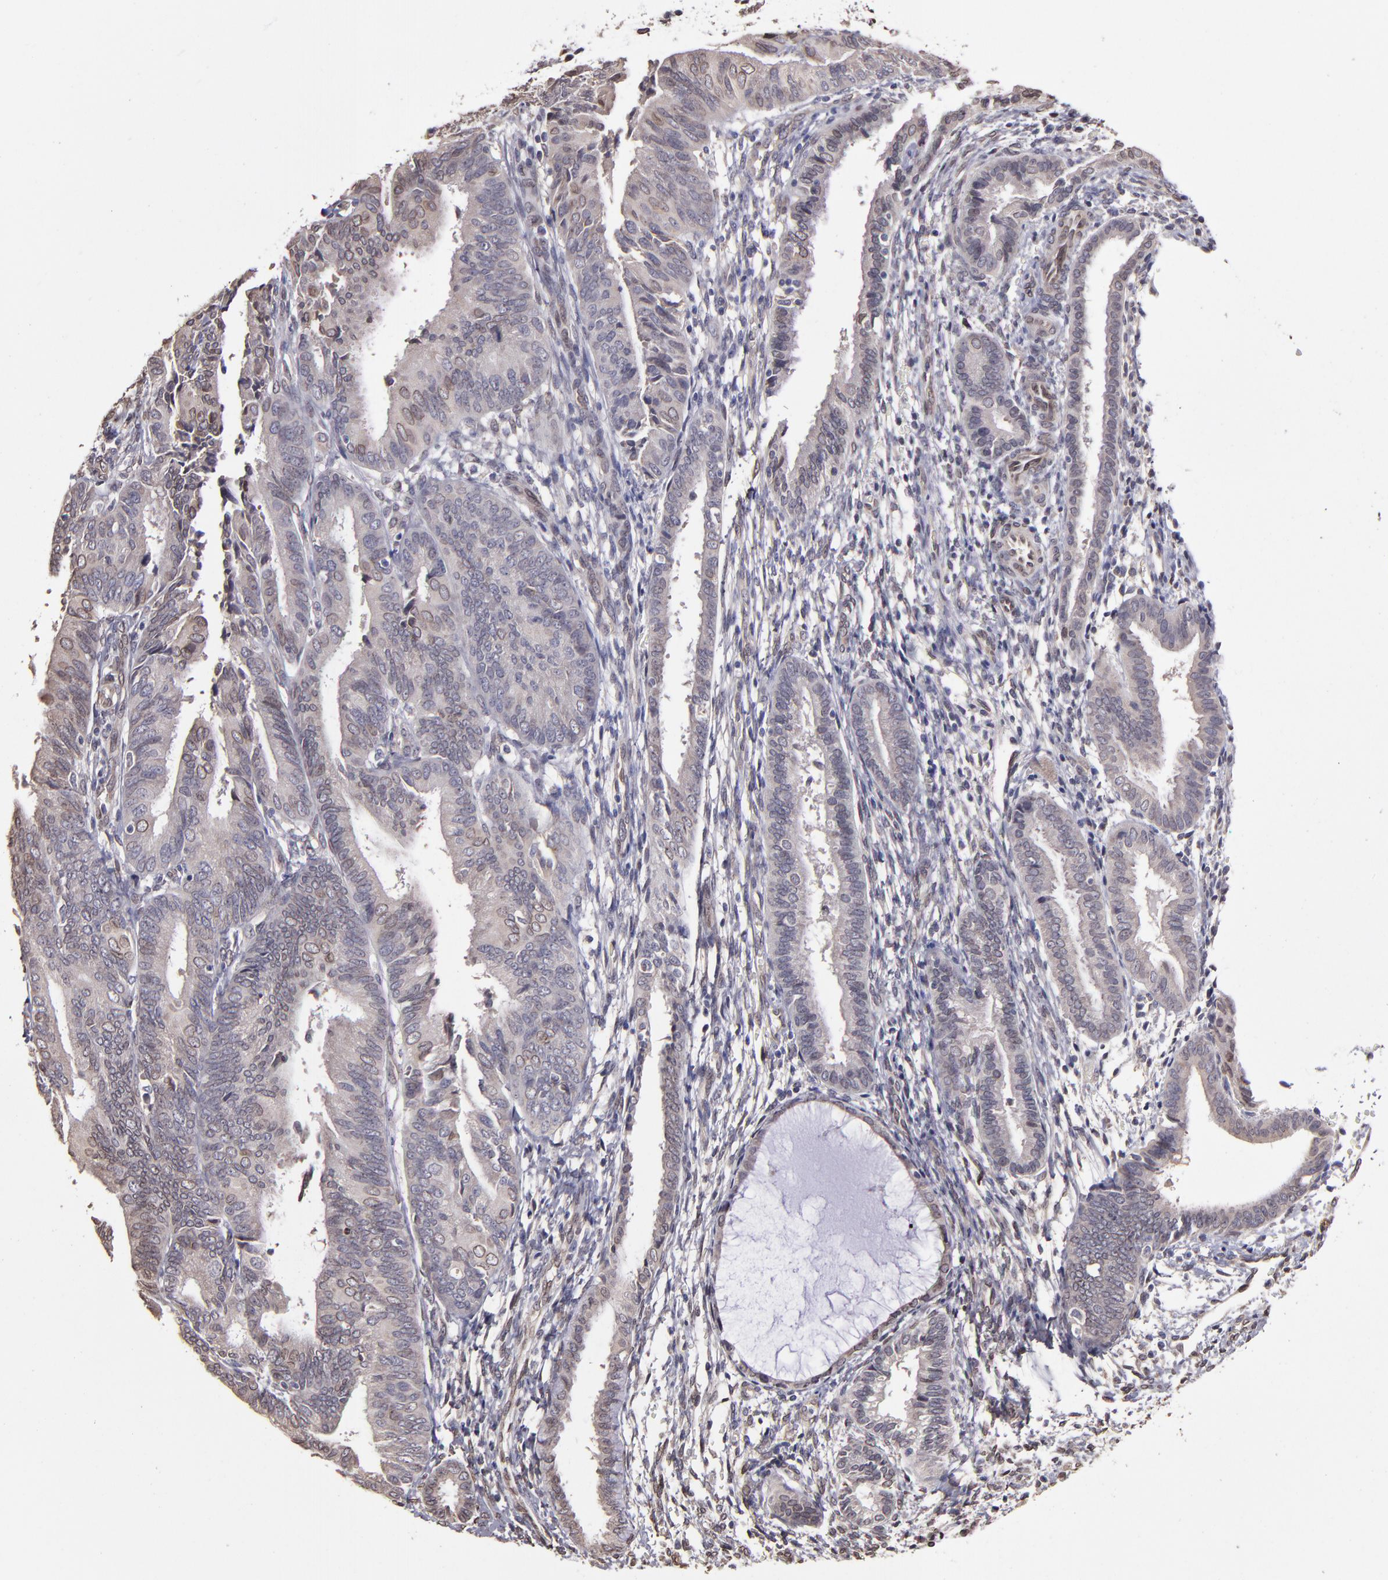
{"staining": {"intensity": "weak", "quantity": "<25%", "location": "cytoplasmic/membranous,nuclear"}, "tissue": "endometrial cancer", "cell_type": "Tumor cells", "image_type": "cancer", "snomed": [{"axis": "morphology", "description": "Adenocarcinoma, NOS"}, {"axis": "topography", "description": "Endometrium"}], "caption": "This is an immunohistochemistry micrograph of adenocarcinoma (endometrial). There is no expression in tumor cells.", "gene": "PUM3", "patient": {"sex": "female", "age": 63}}